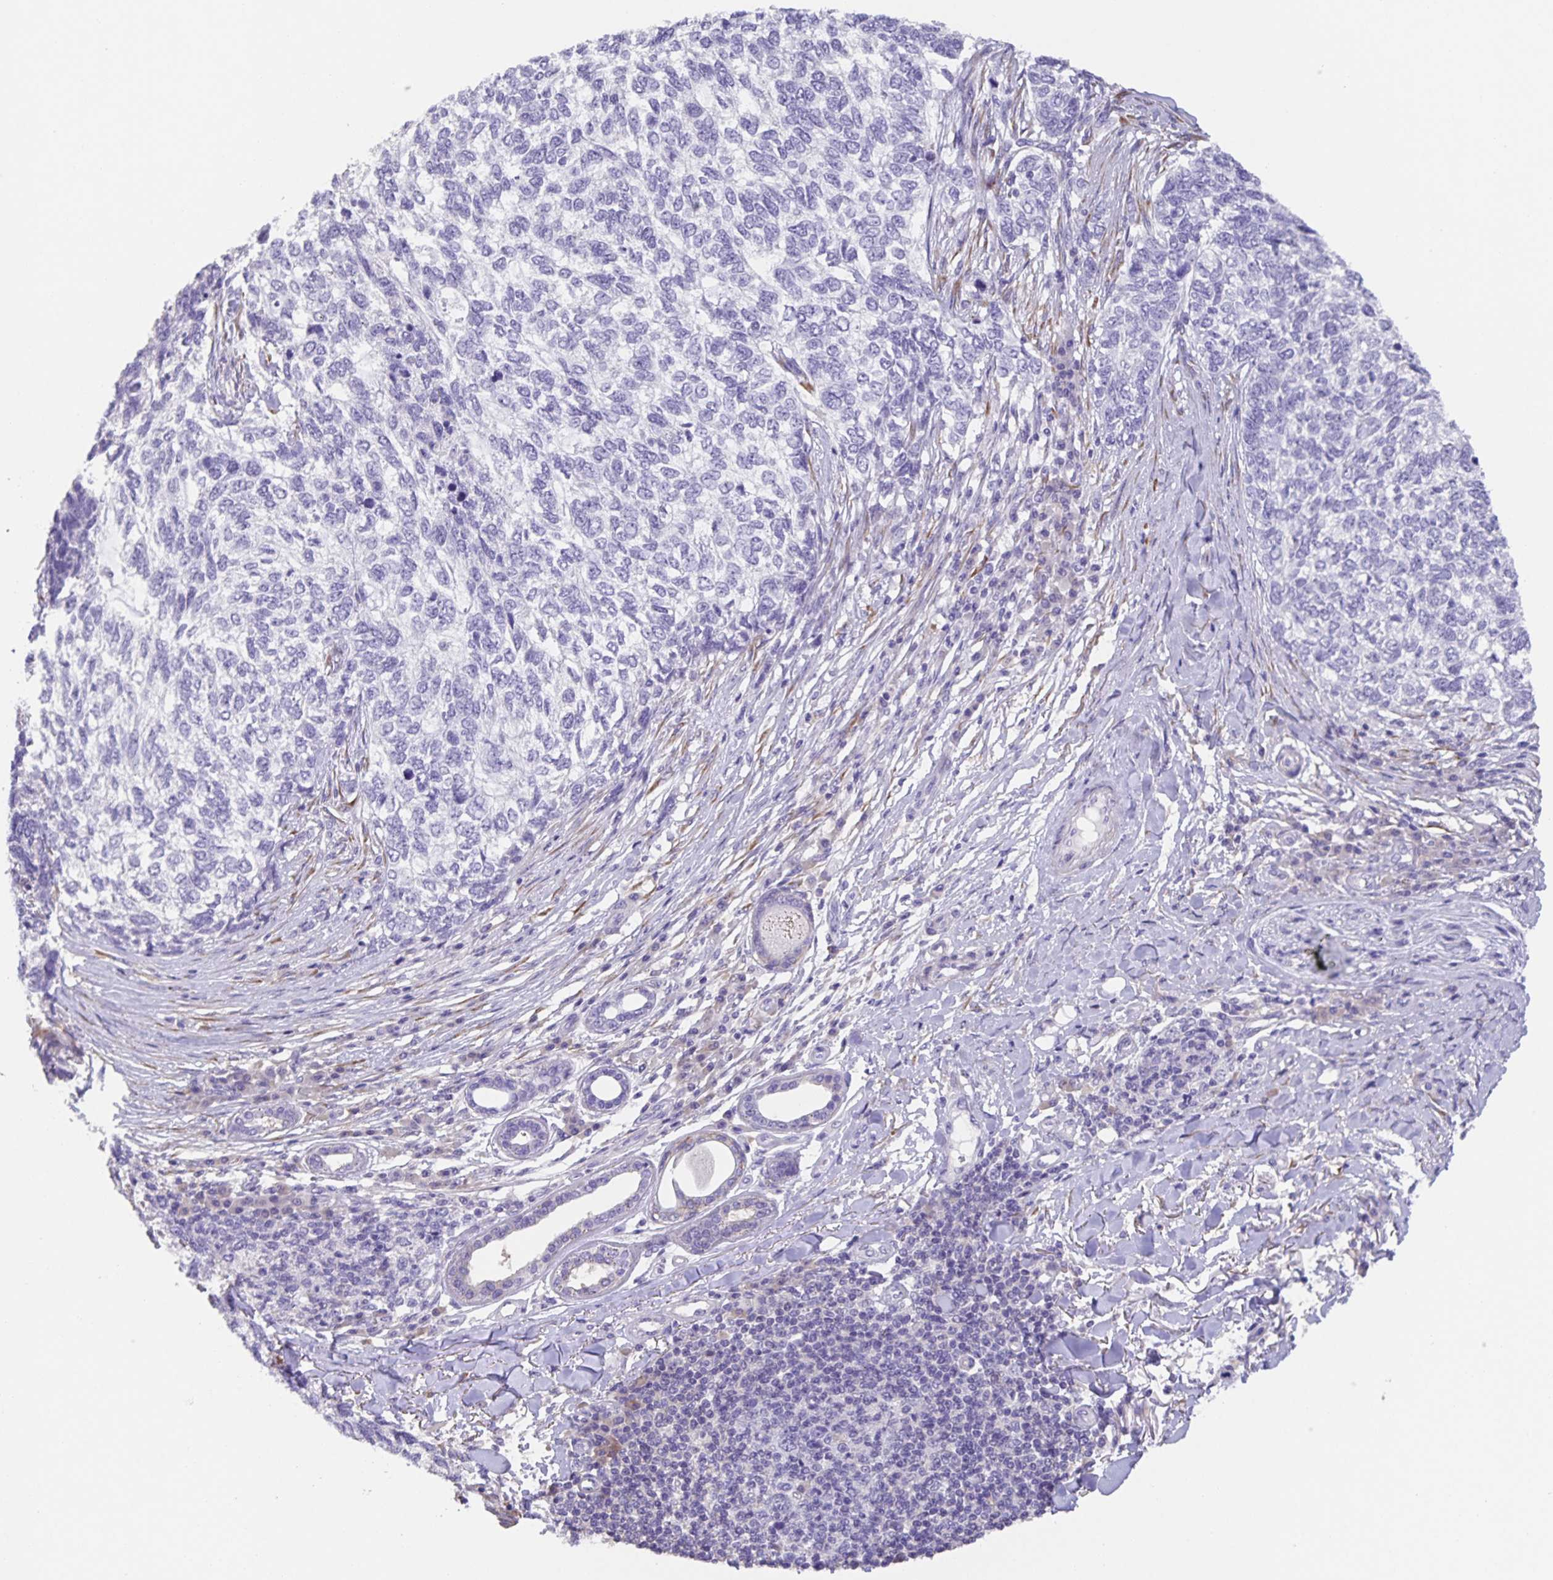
{"staining": {"intensity": "negative", "quantity": "none", "location": "none"}, "tissue": "skin cancer", "cell_type": "Tumor cells", "image_type": "cancer", "snomed": [{"axis": "morphology", "description": "Basal cell carcinoma"}, {"axis": "topography", "description": "Skin"}], "caption": "A high-resolution micrograph shows IHC staining of basal cell carcinoma (skin), which displays no significant positivity in tumor cells. (DAB (3,3'-diaminobenzidine) IHC visualized using brightfield microscopy, high magnification).", "gene": "PRR36", "patient": {"sex": "female", "age": 65}}